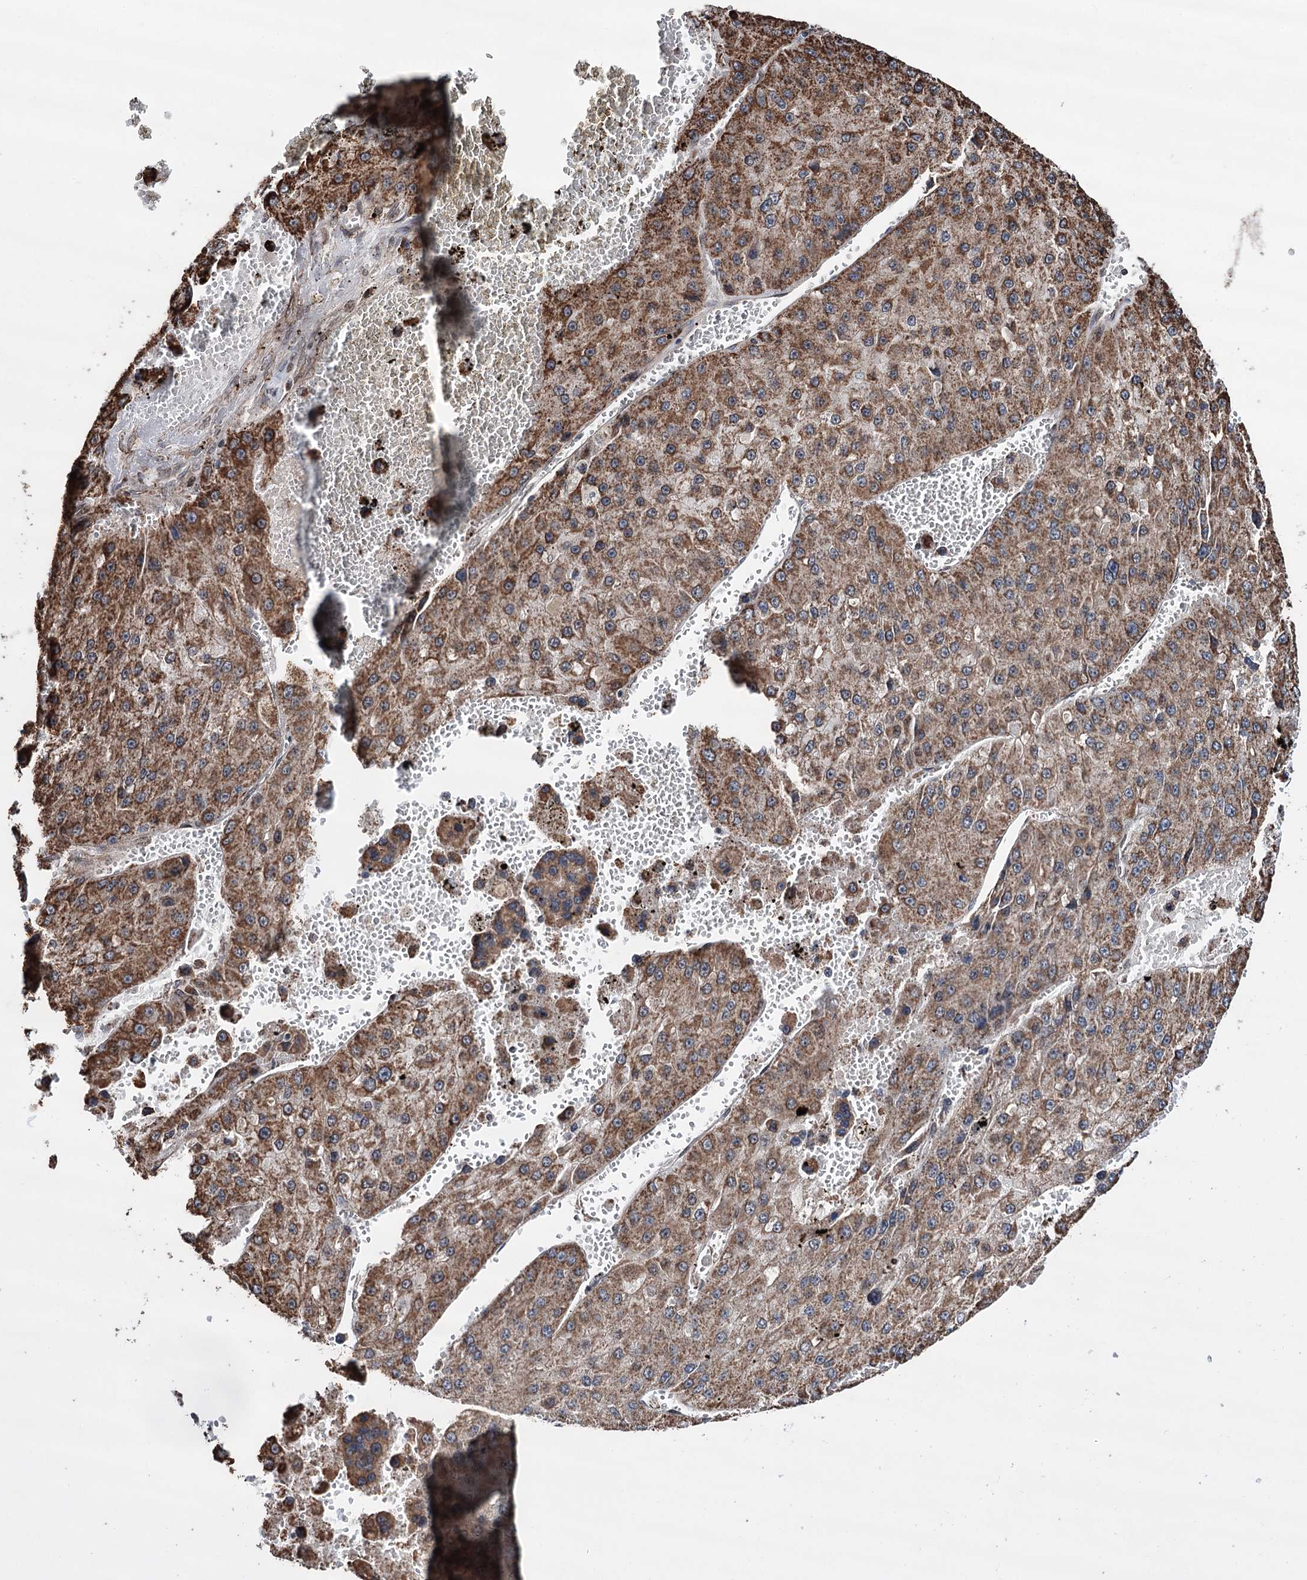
{"staining": {"intensity": "moderate", "quantity": ">75%", "location": "cytoplasmic/membranous"}, "tissue": "liver cancer", "cell_type": "Tumor cells", "image_type": "cancer", "snomed": [{"axis": "morphology", "description": "Carcinoma, Hepatocellular, NOS"}, {"axis": "topography", "description": "Liver"}], "caption": "Brown immunohistochemical staining in human liver cancer (hepatocellular carcinoma) reveals moderate cytoplasmic/membranous staining in approximately >75% of tumor cells.", "gene": "CREB3L4", "patient": {"sex": "female", "age": 73}}